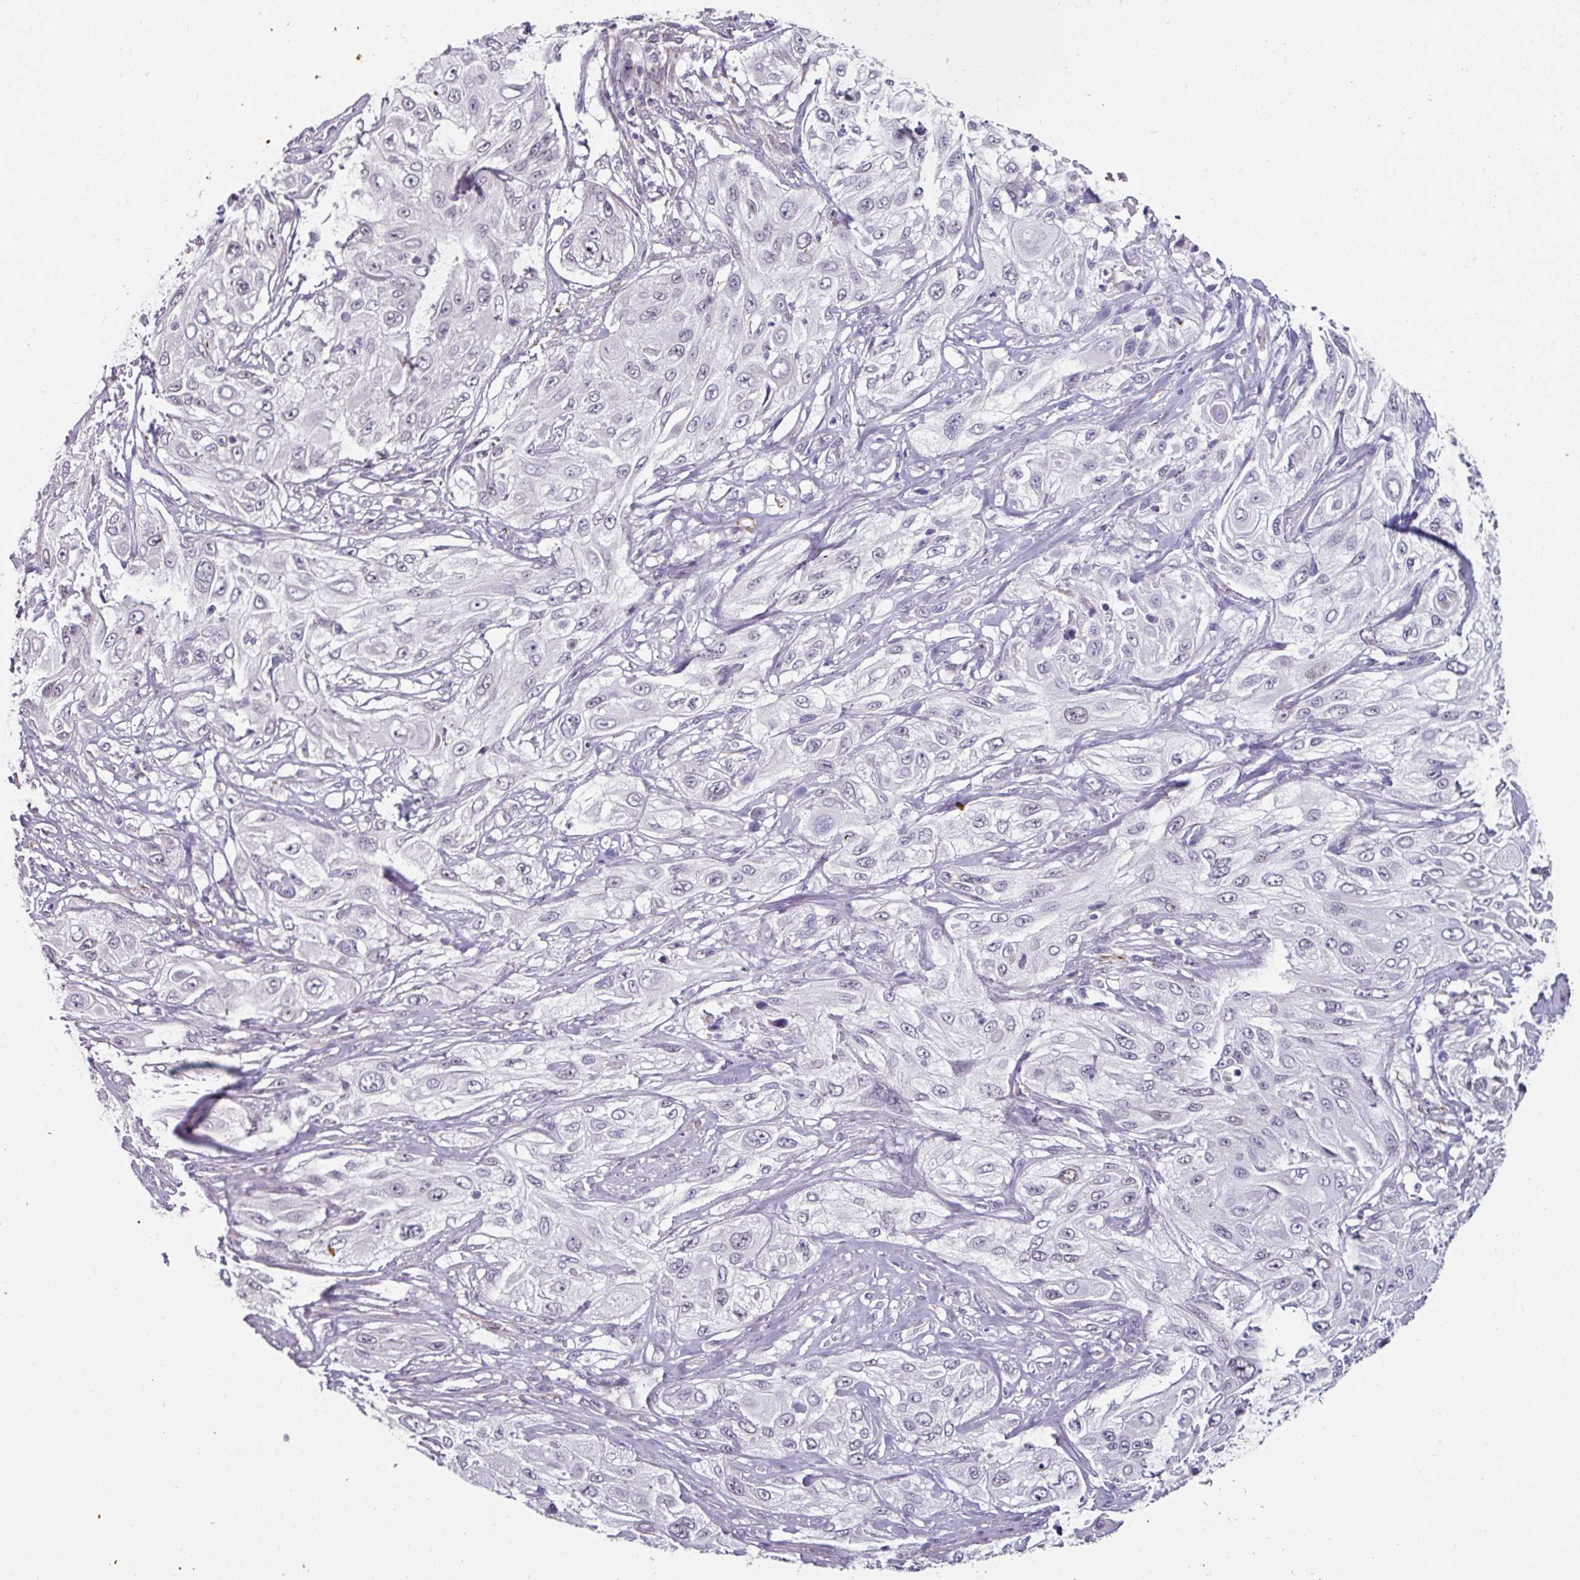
{"staining": {"intensity": "negative", "quantity": "none", "location": "none"}, "tissue": "cervical cancer", "cell_type": "Tumor cells", "image_type": "cancer", "snomed": [{"axis": "morphology", "description": "Squamous cell carcinoma, NOS"}, {"axis": "topography", "description": "Cervix"}], "caption": "High magnification brightfield microscopy of cervical cancer (squamous cell carcinoma) stained with DAB (brown) and counterstained with hematoxylin (blue): tumor cells show no significant staining.", "gene": "EYA3", "patient": {"sex": "female", "age": 42}}